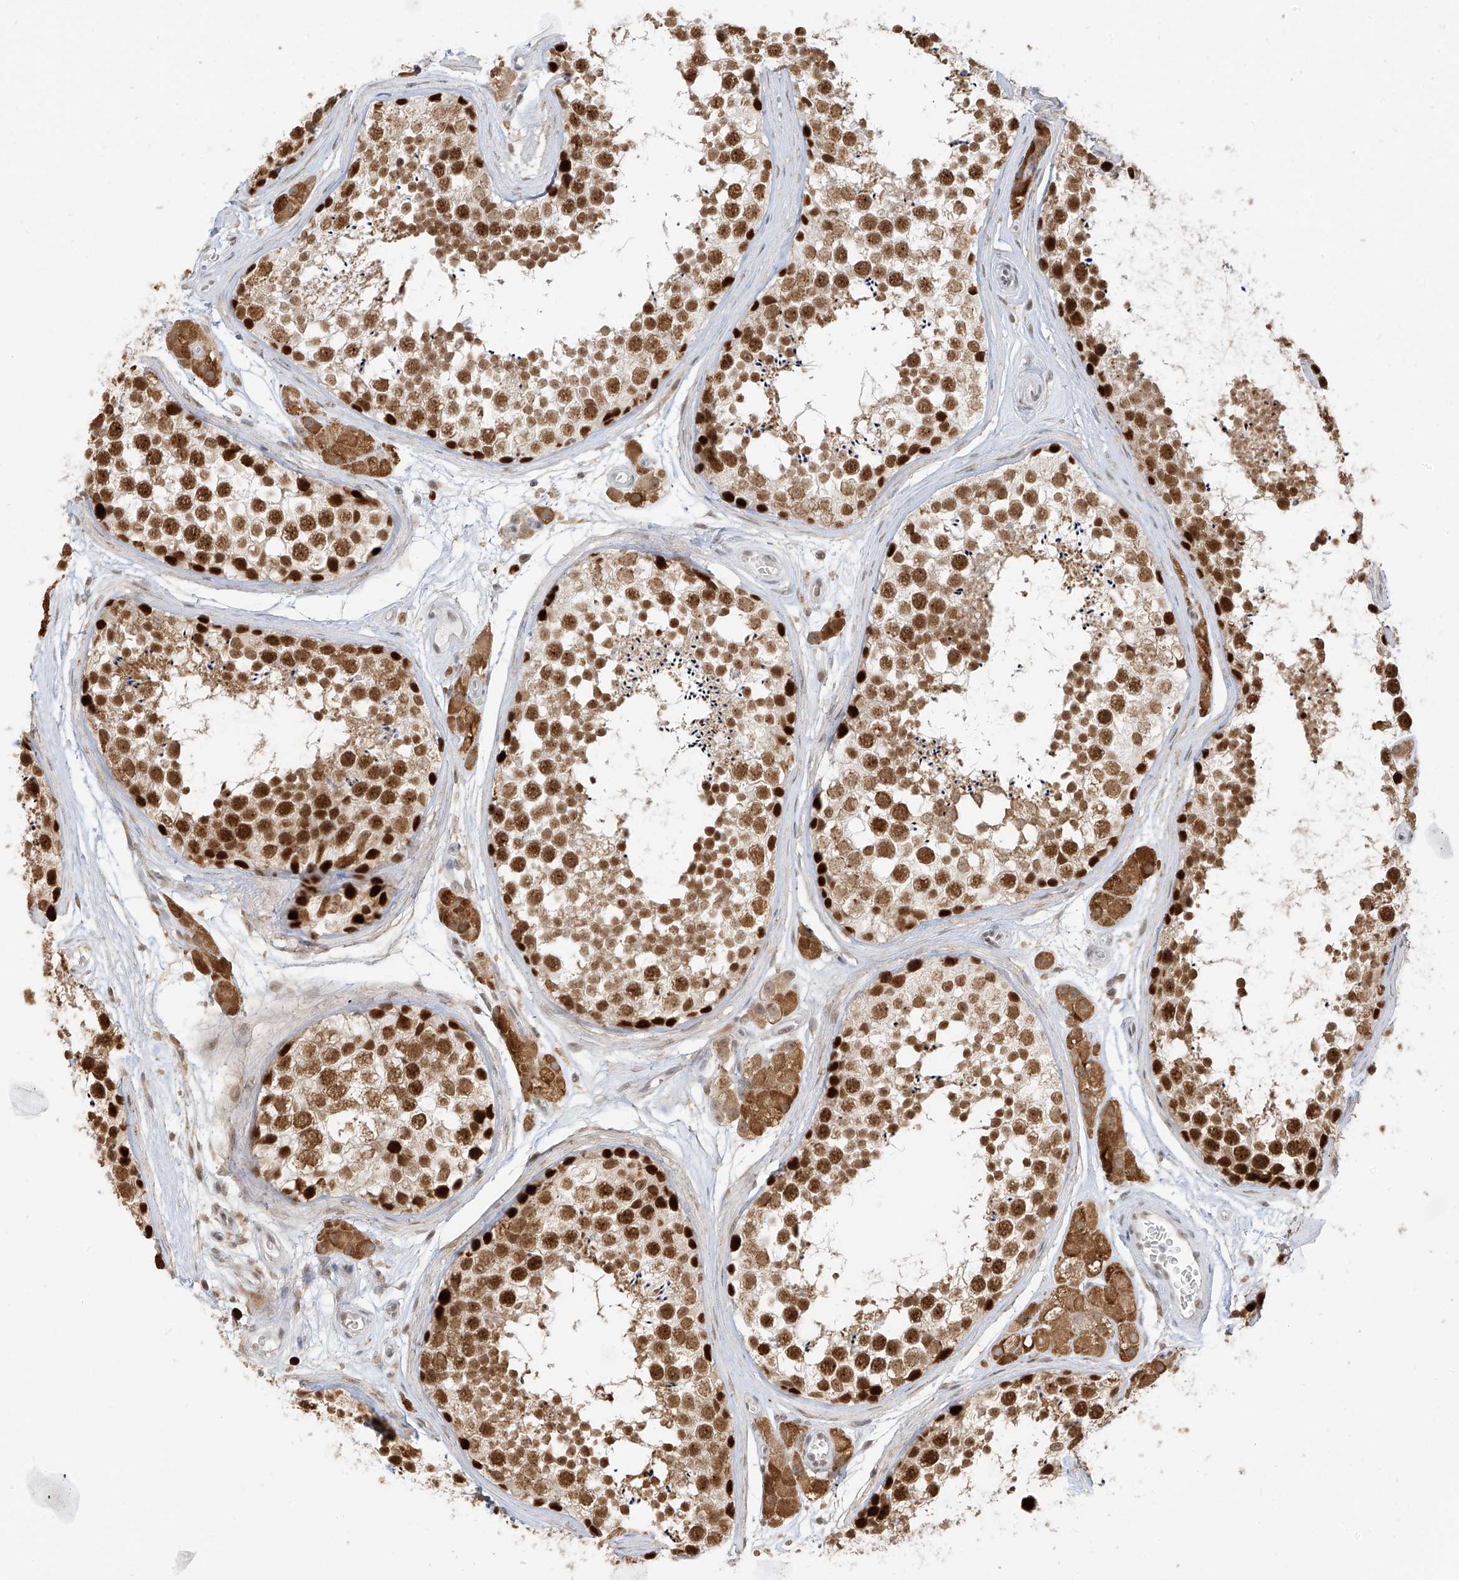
{"staining": {"intensity": "strong", "quantity": ">75%", "location": "nuclear"}, "tissue": "testis", "cell_type": "Cells in seminiferous ducts", "image_type": "normal", "snomed": [{"axis": "morphology", "description": "Normal tissue, NOS"}, {"axis": "topography", "description": "Testis"}], "caption": "Immunohistochemical staining of normal testis exhibits >75% levels of strong nuclear protein staining in approximately >75% of cells in seminiferous ducts.", "gene": "ZMYM2", "patient": {"sex": "male", "age": 56}}